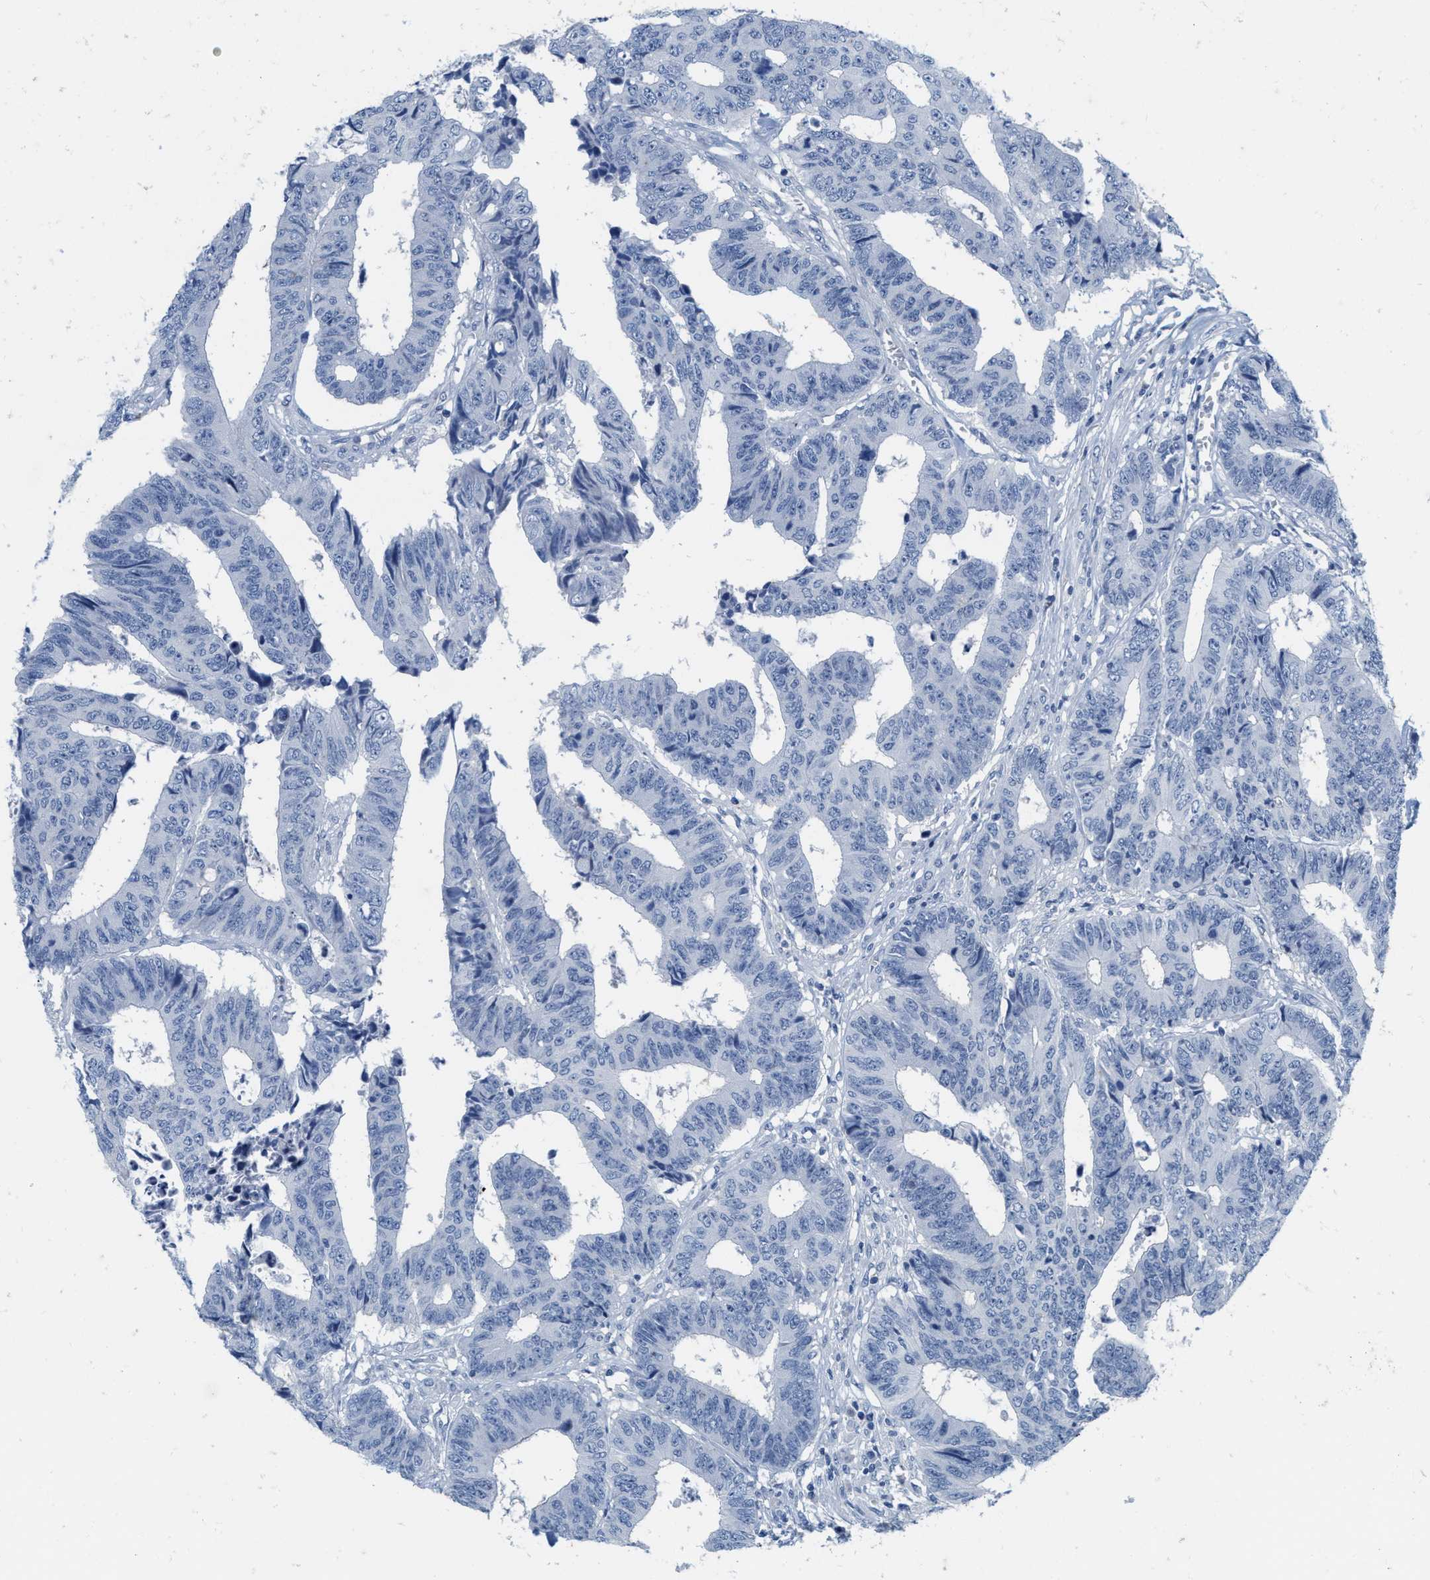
{"staining": {"intensity": "negative", "quantity": "none", "location": "none"}, "tissue": "colorectal cancer", "cell_type": "Tumor cells", "image_type": "cancer", "snomed": [{"axis": "morphology", "description": "Adenocarcinoma, NOS"}, {"axis": "topography", "description": "Rectum"}], "caption": "Immunohistochemistry (IHC) photomicrograph of neoplastic tissue: human adenocarcinoma (colorectal) stained with DAB reveals no significant protein staining in tumor cells.", "gene": "ABCB11", "patient": {"sex": "male", "age": 84}}